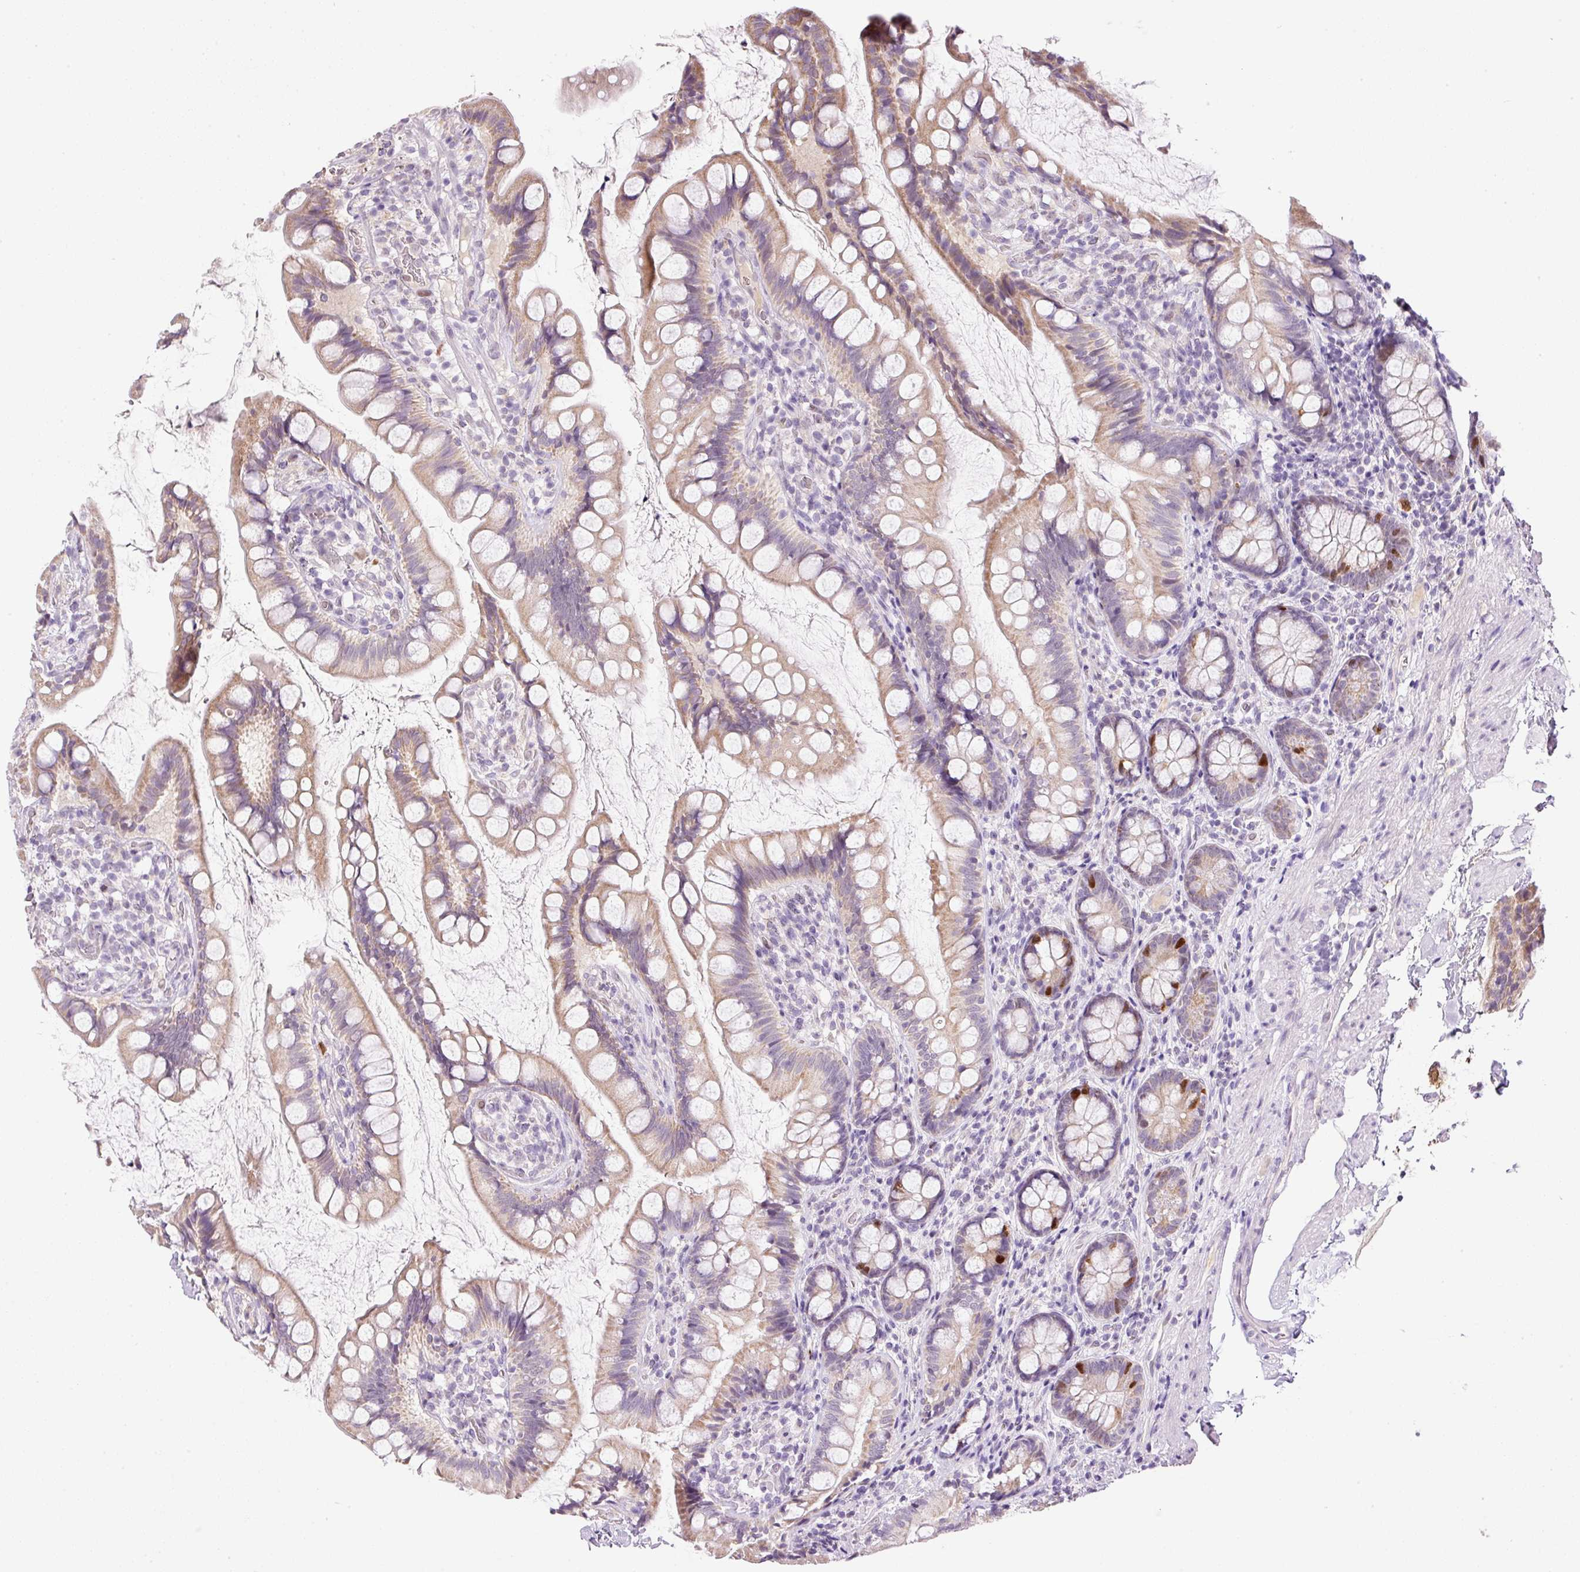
{"staining": {"intensity": "moderate", "quantity": "25%-75%", "location": "cytoplasmic/membranous,nuclear"}, "tissue": "small intestine", "cell_type": "Glandular cells", "image_type": "normal", "snomed": [{"axis": "morphology", "description": "Normal tissue, NOS"}, {"axis": "topography", "description": "Small intestine"}], "caption": "Immunohistochemical staining of benign human small intestine shows medium levels of moderate cytoplasmic/membranous,nuclear positivity in approximately 25%-75% of glandular cells. (DAB (3,3'-diaminobenzidine) IHC with brightfield microscopy, high magnification).", "gene": "KPNA2", "patient": {"sex": "male", "age": 70}}